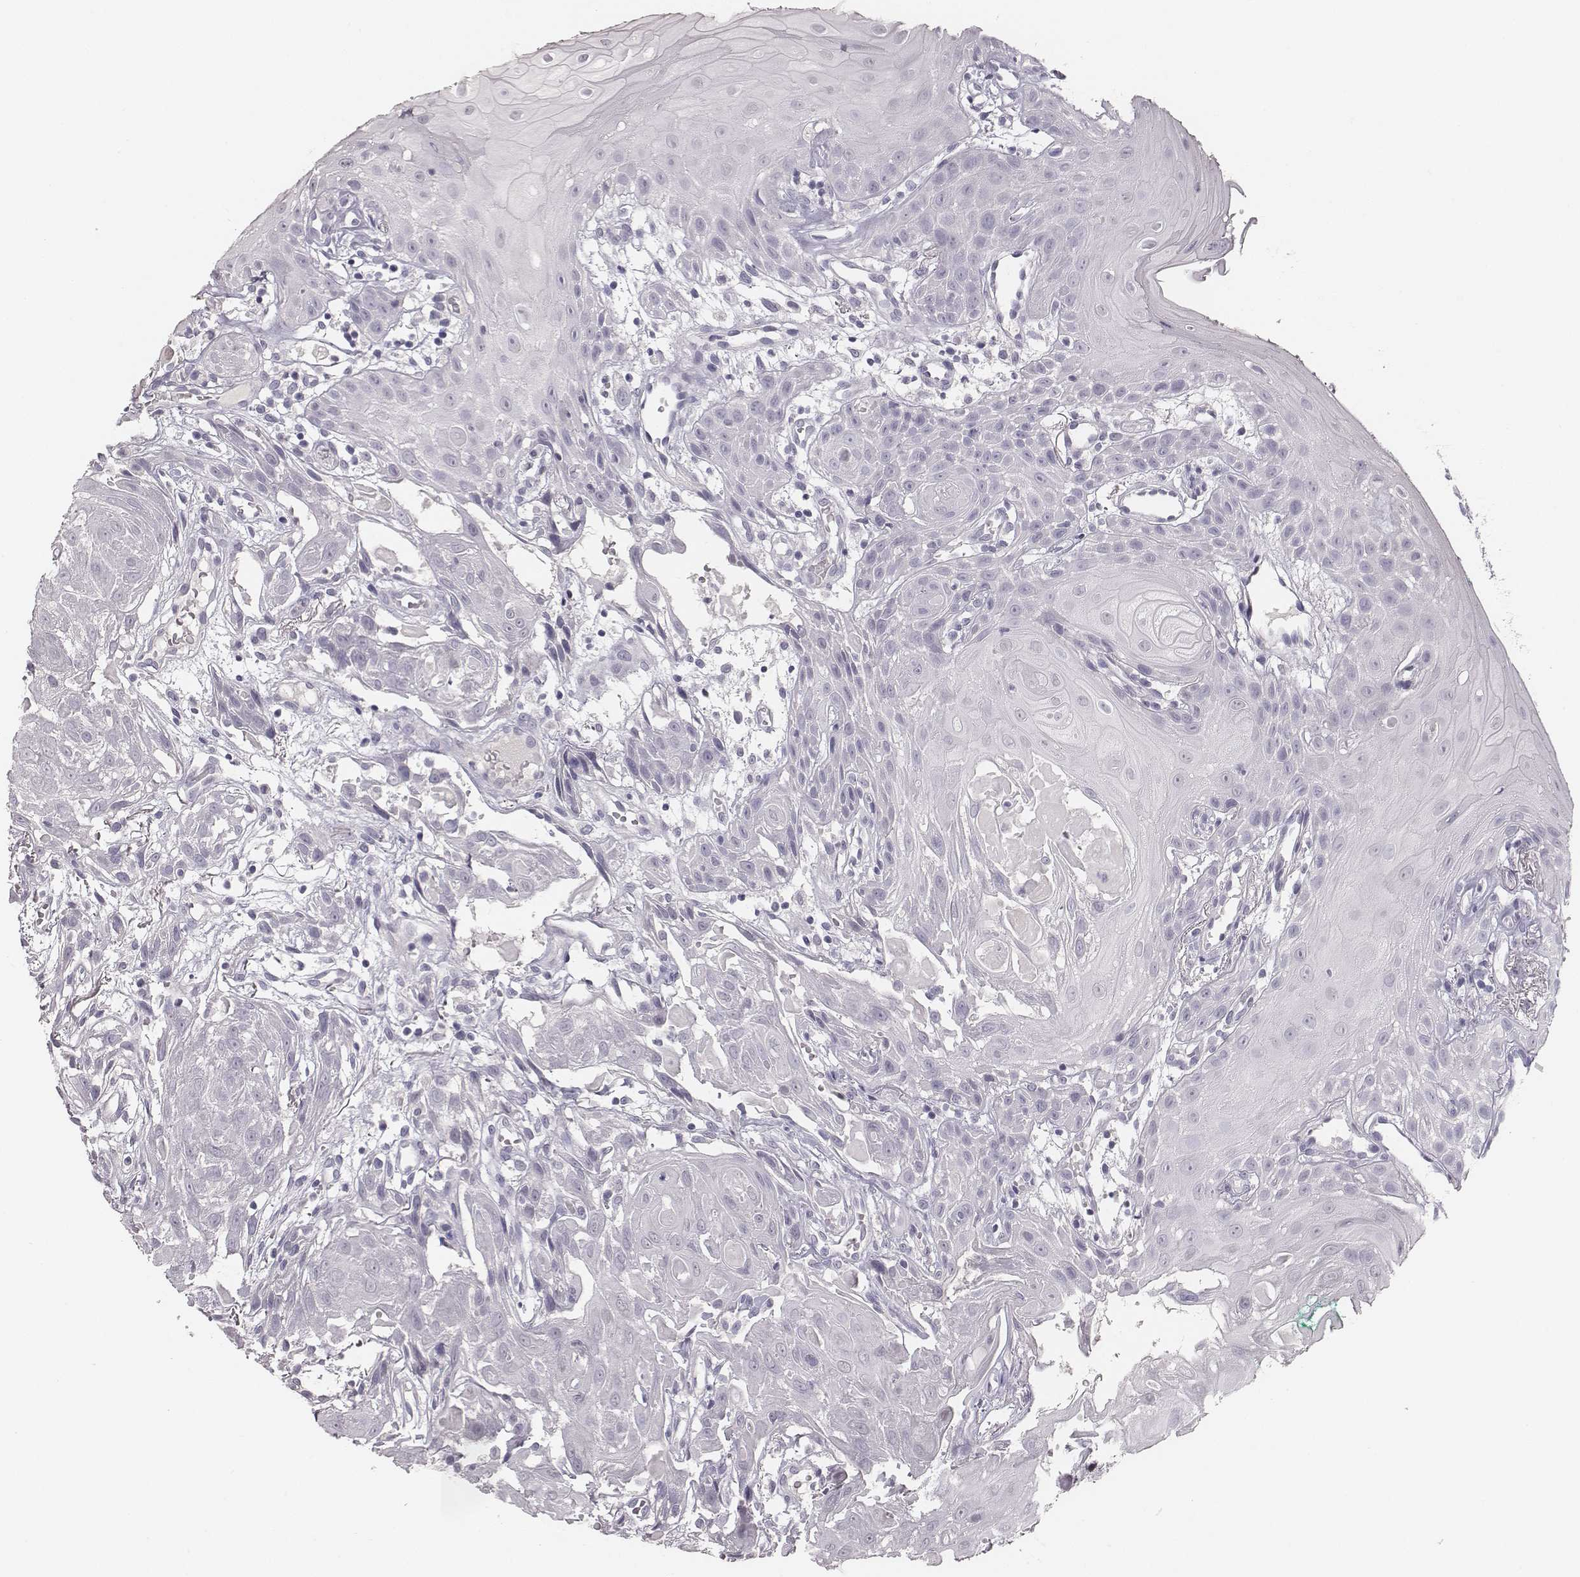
{"staining": {"intensity": "negative", "quantity": "none", "location": "none"}, "tissue": "head and neck cancer", "cell_type": "Tumor cells", "image_type": "cancer", "snomed": [{"axis": "morphology", "description": "Normal tissue, NOS"}, {"axis": "morphology", "description": "Squamous cell carcinoma, NOS"}, {"axis": "topography", "description": "Oral tissue"}, {"axis": "topography", "description": "Salivary gland"}, {"axis": "topography", "description": "Head-Neck"}], "caption": "This is an immunohistochemistry image of human squamous cell carcinoma (head and neck). There is no expression in tumor cells.", "gene": "MYH6", "patient": {"sex": "female", "age": 62}}